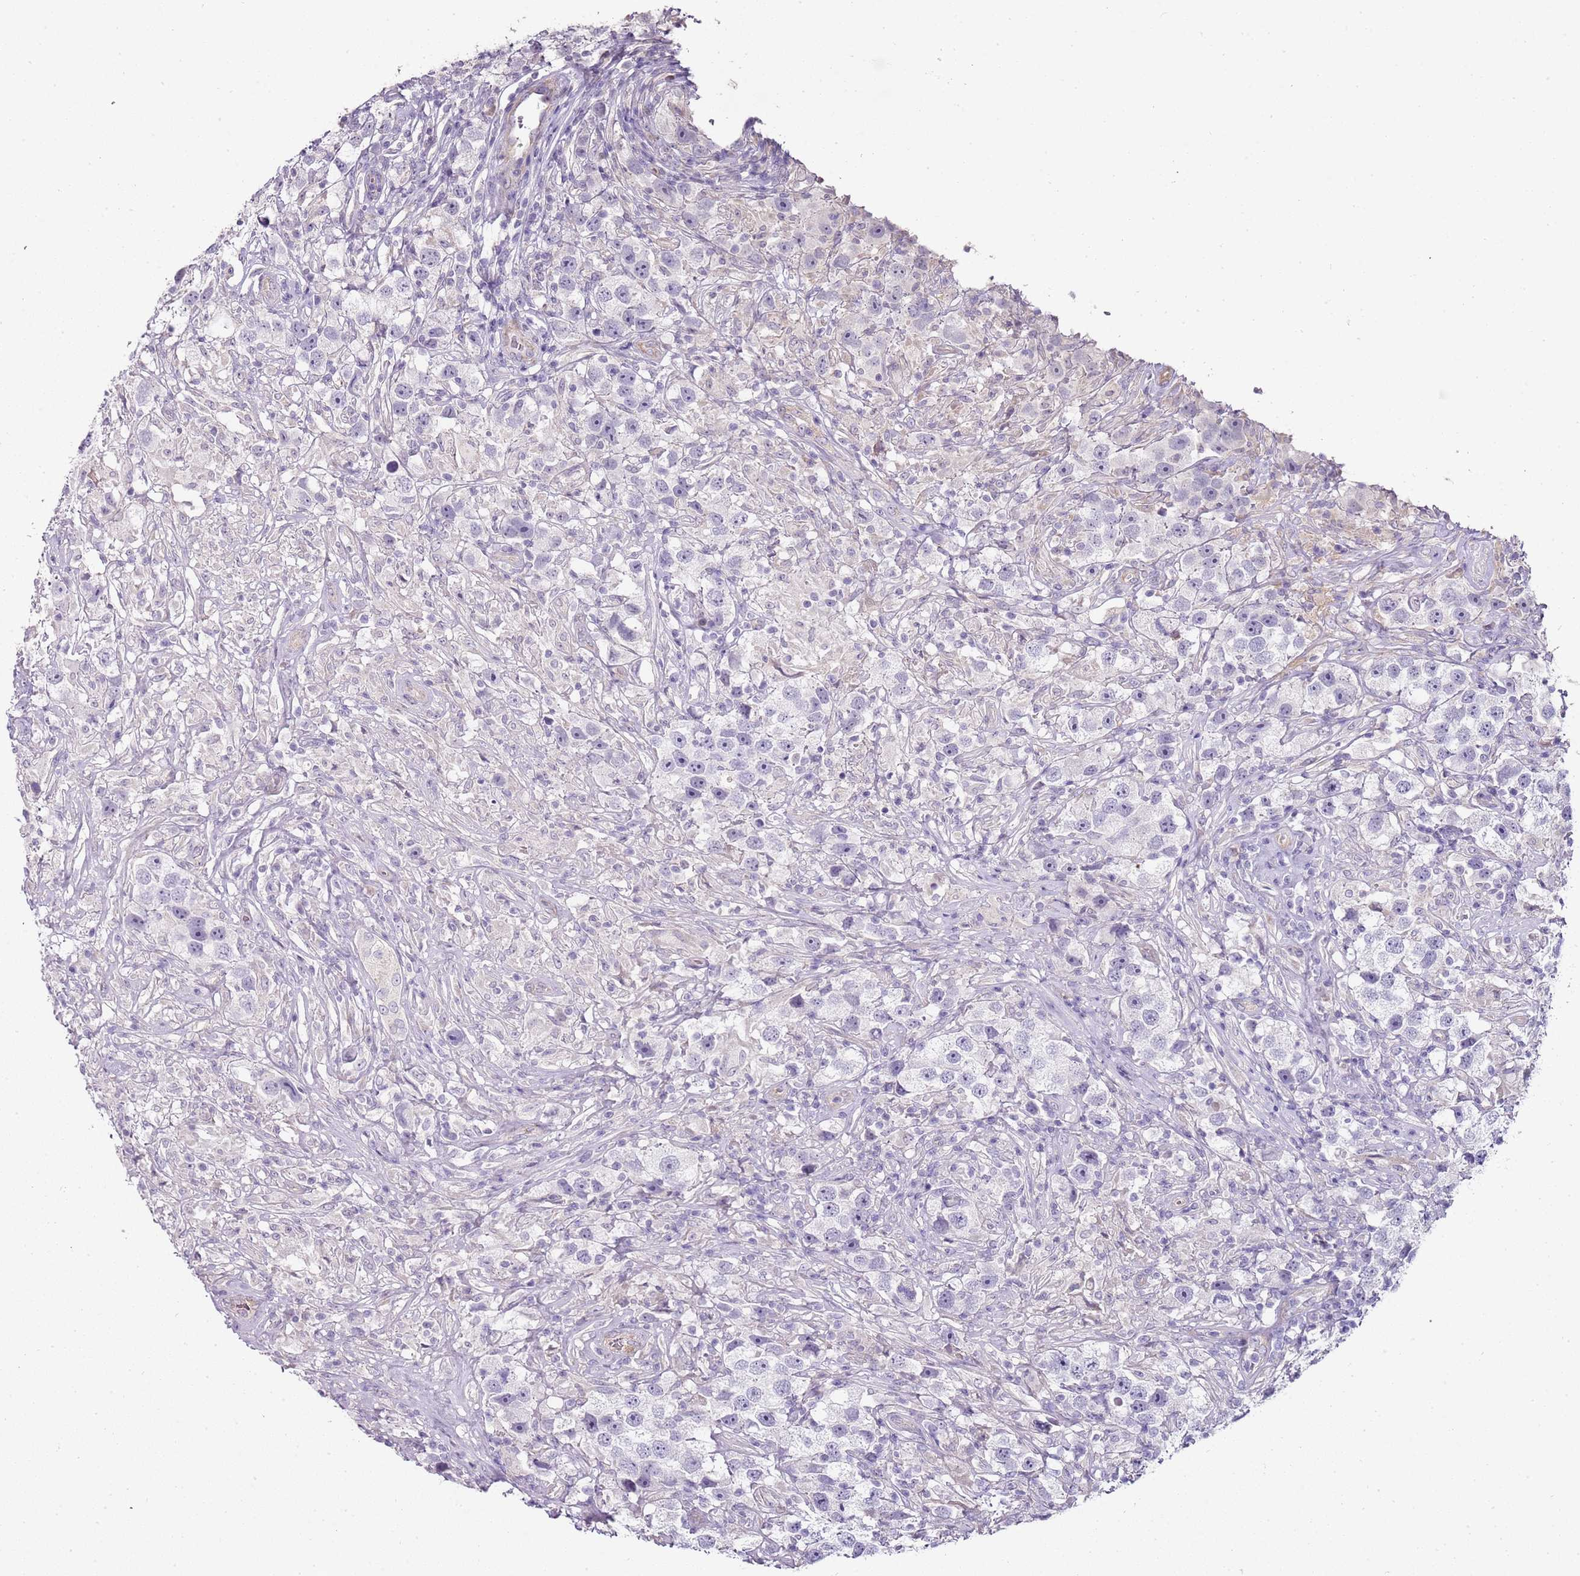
{"staining": {"intensity": "negative", "quantity": "none", "location": "none"}, "tissue": "testis cancer", "cell_type": "Tumor cells", "image_type": "cancer", "snomed": [{"axis": "morphology", "description": "Seminoma, NOS"}, {"axis": "topography", "description": "Testis"}], "caption": "There is no significant staining in tumor cells of testis cancer (seminoma).", "gene": "TBC1D9", "patient": {"sex": "male", "age": 49}}